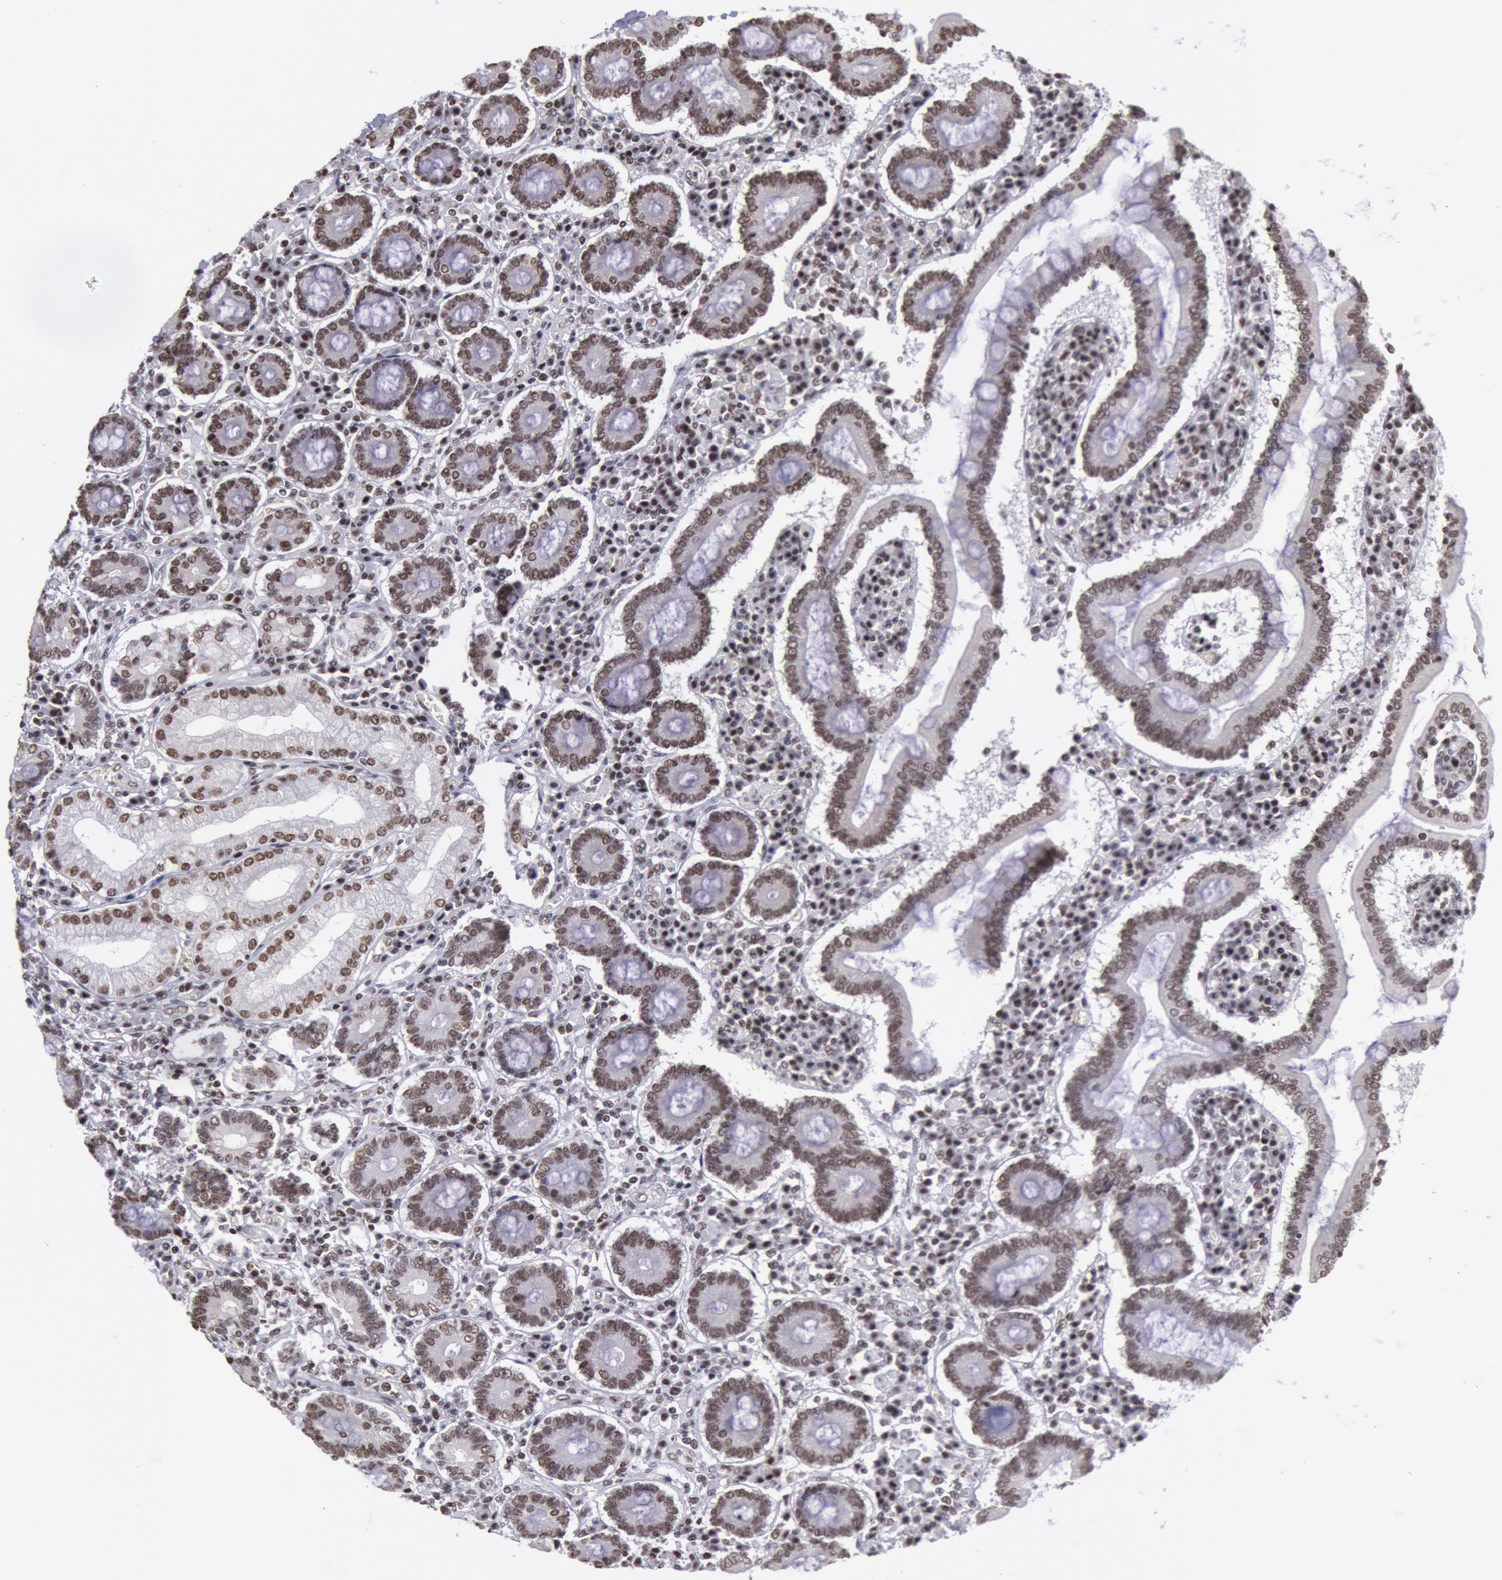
{"staining": {"intensity": "moderate", "quantity": ">75%", "location": "nuclear"}, "tissue": "duodenum", "cell_type": "Glandular cells", "image_type": "normal", "snomed": [{"axis": "morphology", "description": "Normal tissue, NOS"}, {"axis": "topography", "description": "Duodenum"}], "caption": "High-power microscopy captured an IHC micrograph of unremarkable duodenum, revealing moderate nuclear positivity in about >75% of glandular cells.", "gene": "NKAP", "patient": {"sex": "female", "age": 73}}